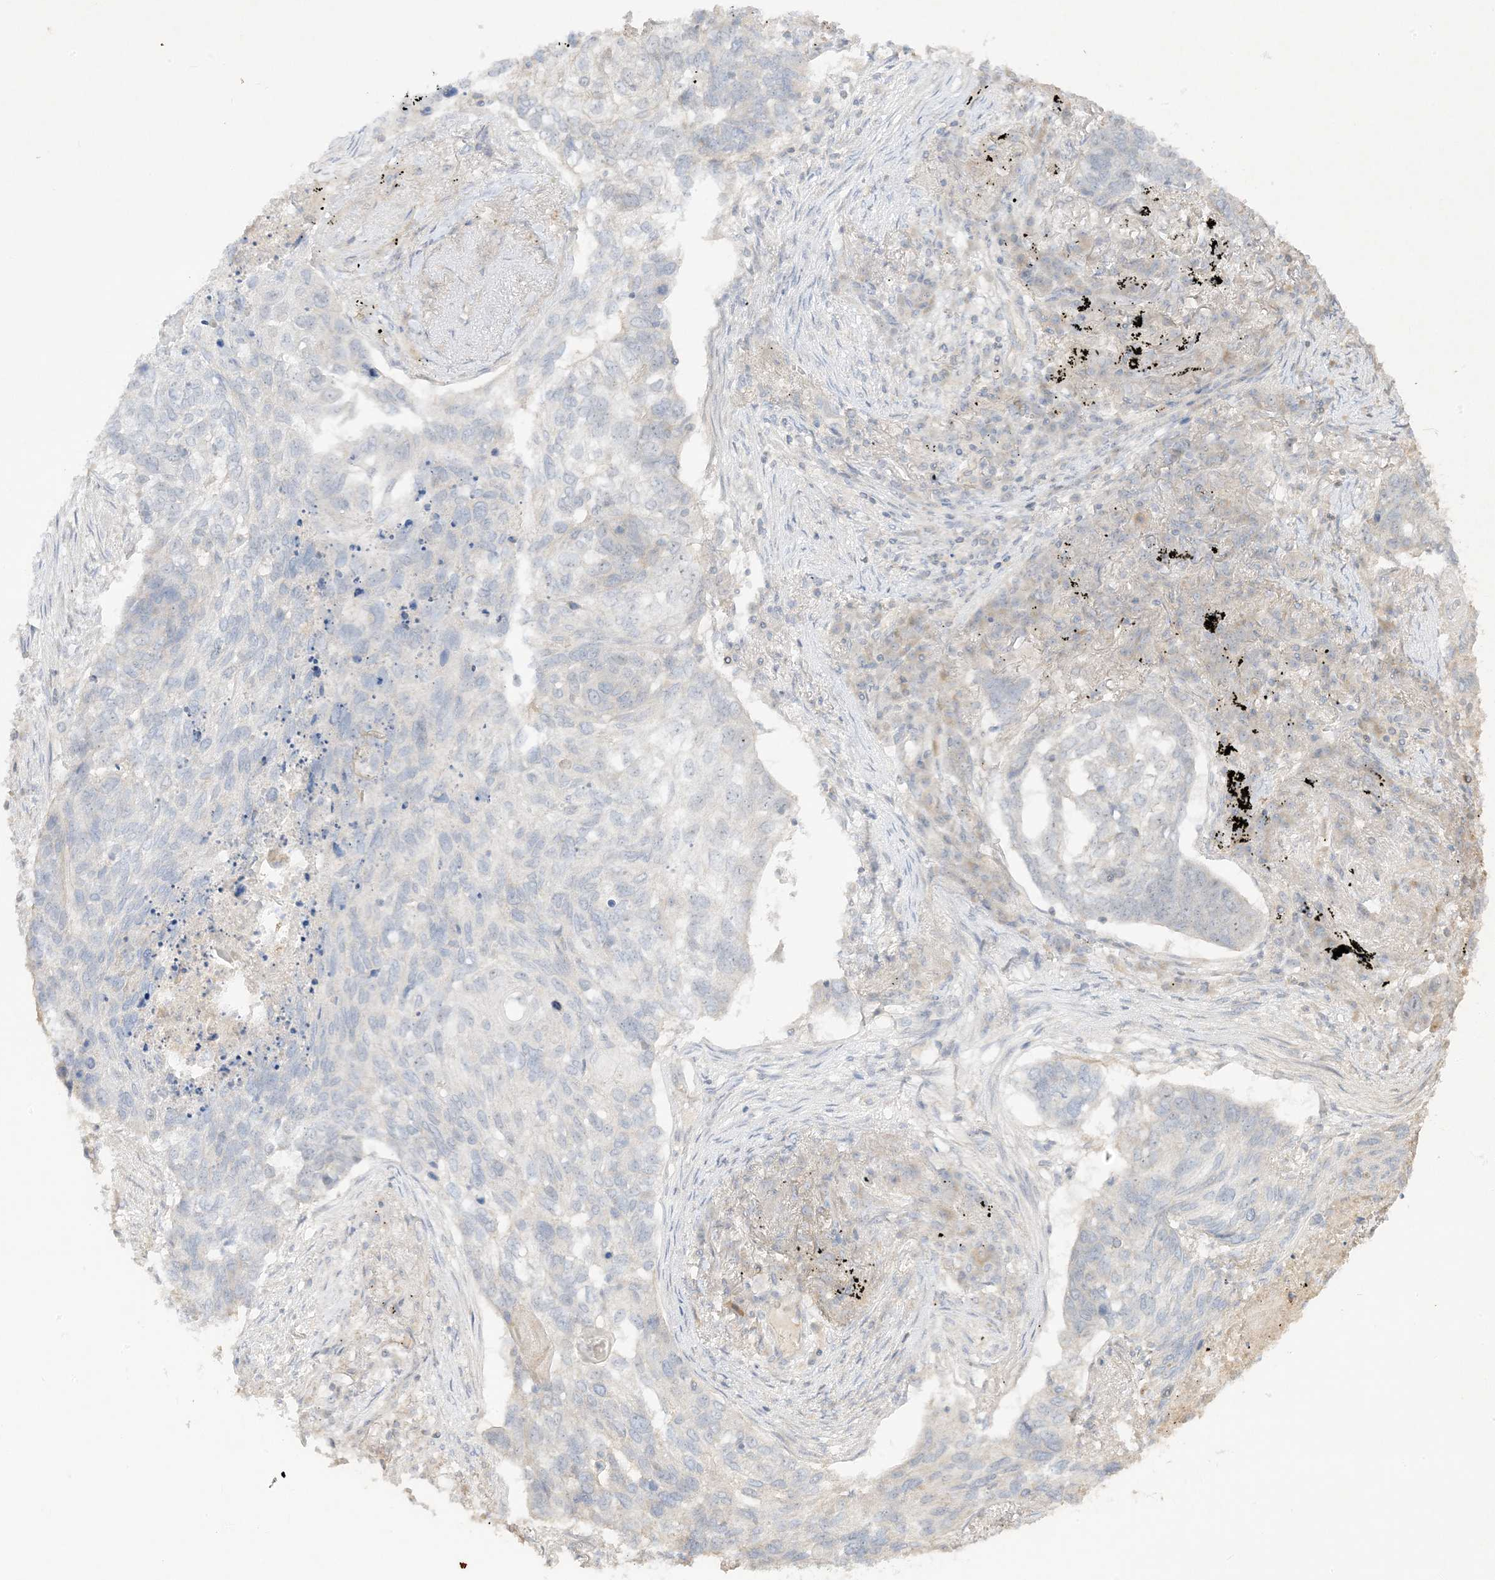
{"staining": {"intensity": "negative", "quantity": "none", "location": "none"}, "tissue": "lung cancer", "cell_type": "Tumor cells", "image_type": "cancer", "snomed": [{"axis": "morphology", "description": "Squamous cell carcinoma, NOS"}, {"axis": "topography", "description": "Lung"}], "caption": "Photomicrograph shows no significant protein positivity in tumor cells of lung cancer (squamous cell carcinoma).", "gene": "ETAA1", "patient": {"sex": "female", "age": 63}}